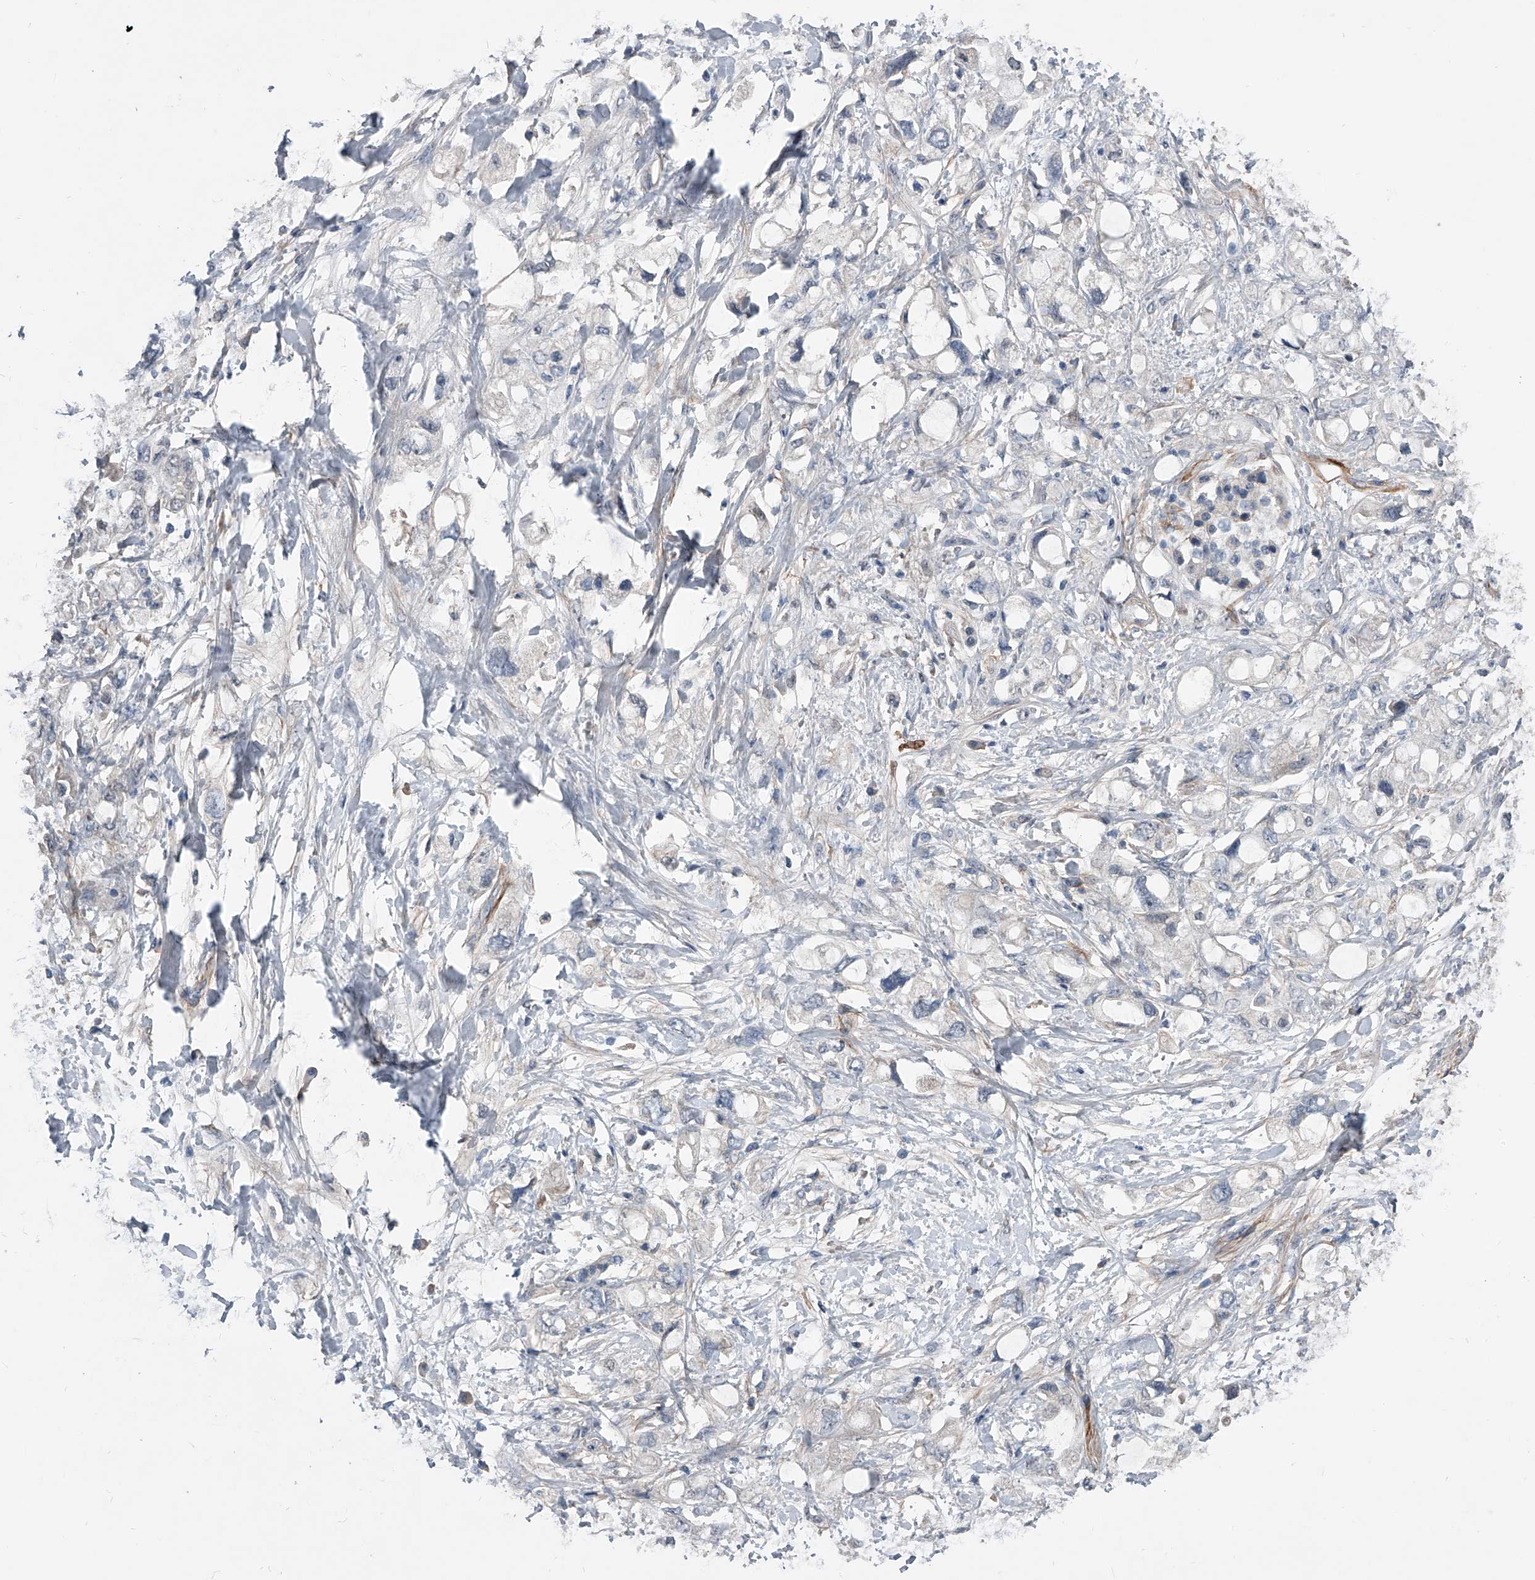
{"staining": {"intensity": "negative", "quantity": "none", "location": "none"}, "tissue": "pancreatic cancer", "cell_type": "Tumor cells", "image_type": "cancer", "snomed": [{"axis": "morphology", "description": "Adenocarcinoma, NOS"}, {"axis": "topography", "description": "Pancreas"}], "caption": "High power microscopy photomicrograph of an IHC photomicrograph of adenocarcinoma (pancreatic), revealing no significant staining in tumor cells. (Brightfield microscopy of DAB (3,3'-diaminobenzidine) IHC at high magnification).", "gene": "PHACTR1", "patient": {"sex": "female", "age": 56}}